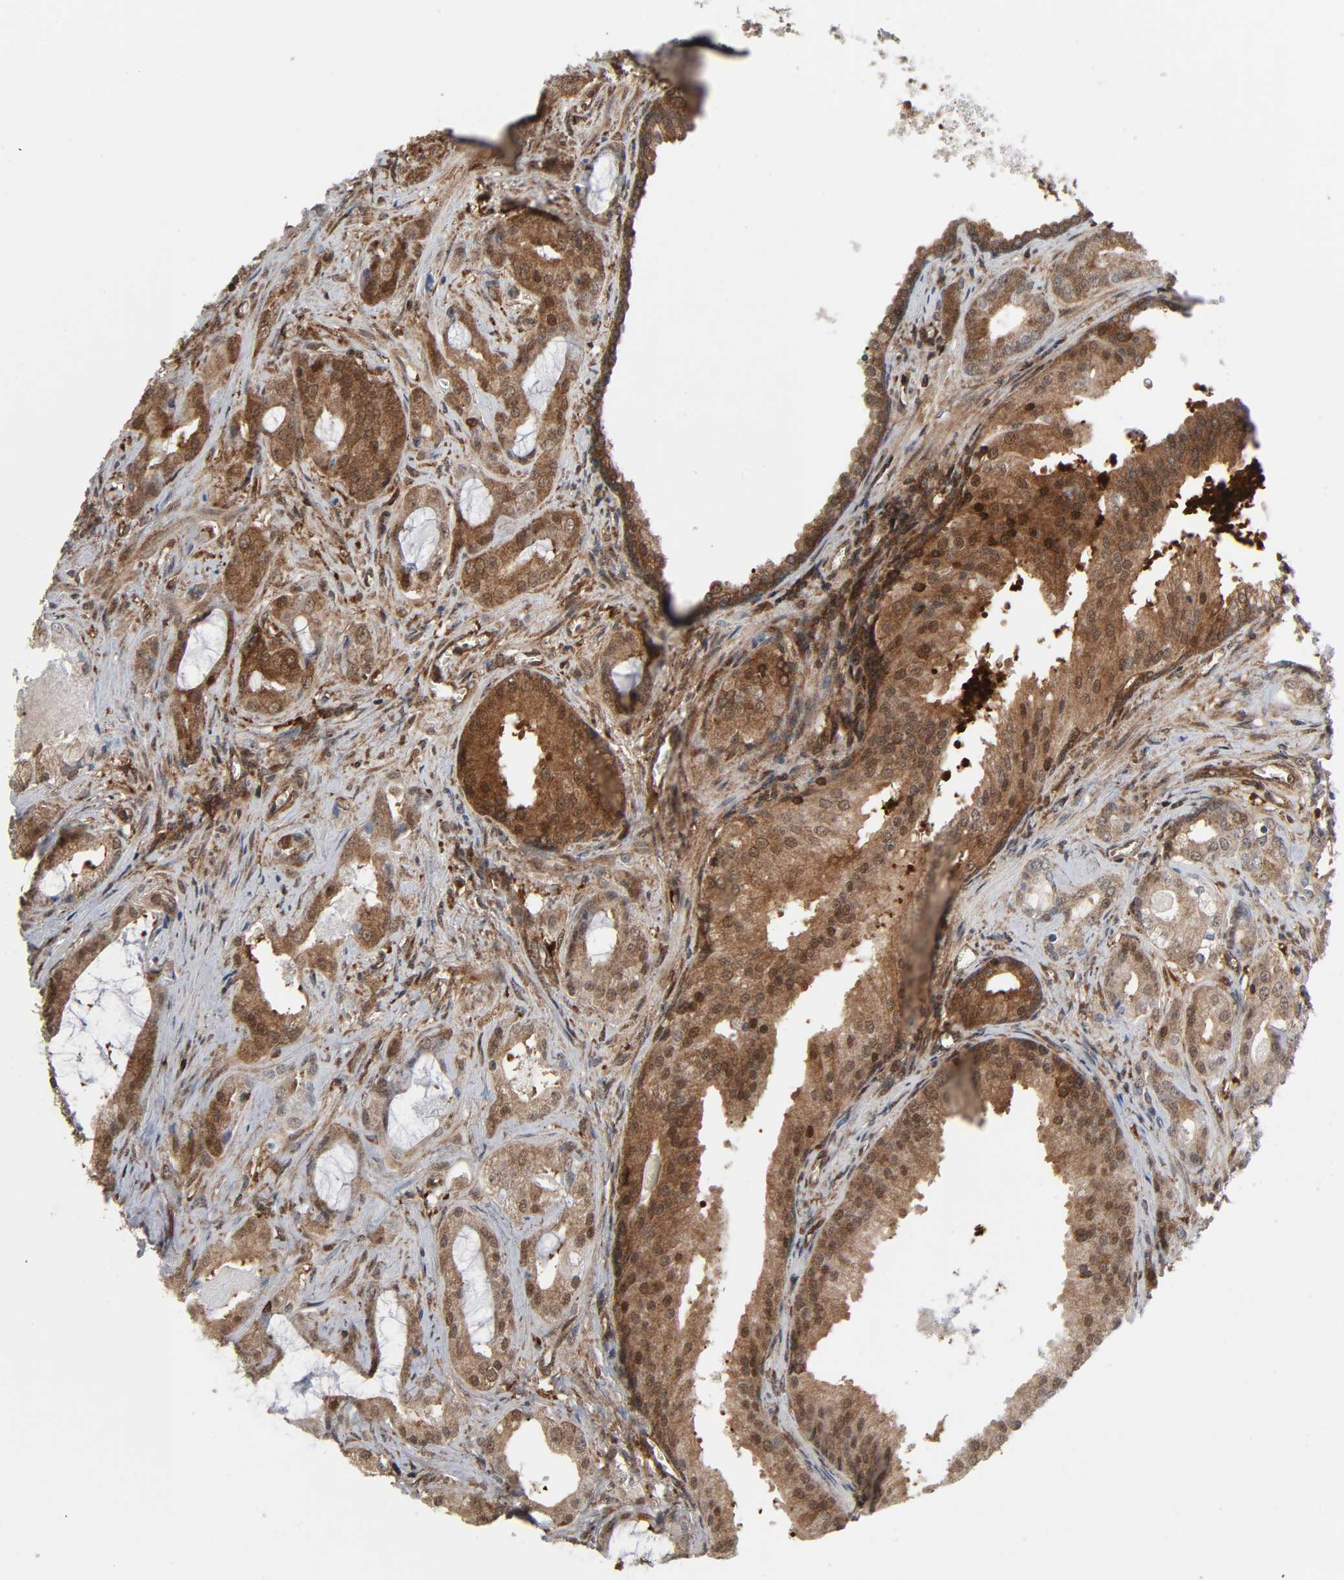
{"staining": {"intensity": "moderate", "quantity": ">75%", "location": "cytoplasmic/membranous"}, "tissue": "prostate cancer", "cell_type": "Tumor cells", "image_type": "cancer", "snomed": [{"axis": "morphology", "description": "Adenocarcinoma, Low grade"}, {"axis": "topography", "description": "Prostate"}], "caption": "This image displays immunohistochemistry staining of prostate cancer (low-grade adenocarcinoma), with medium moderate cytoplasmic/membranous staining in approximately >75% of tumor cells.", "gene": "GSK3A", "patient": {"sex": "male", "age": 59}}